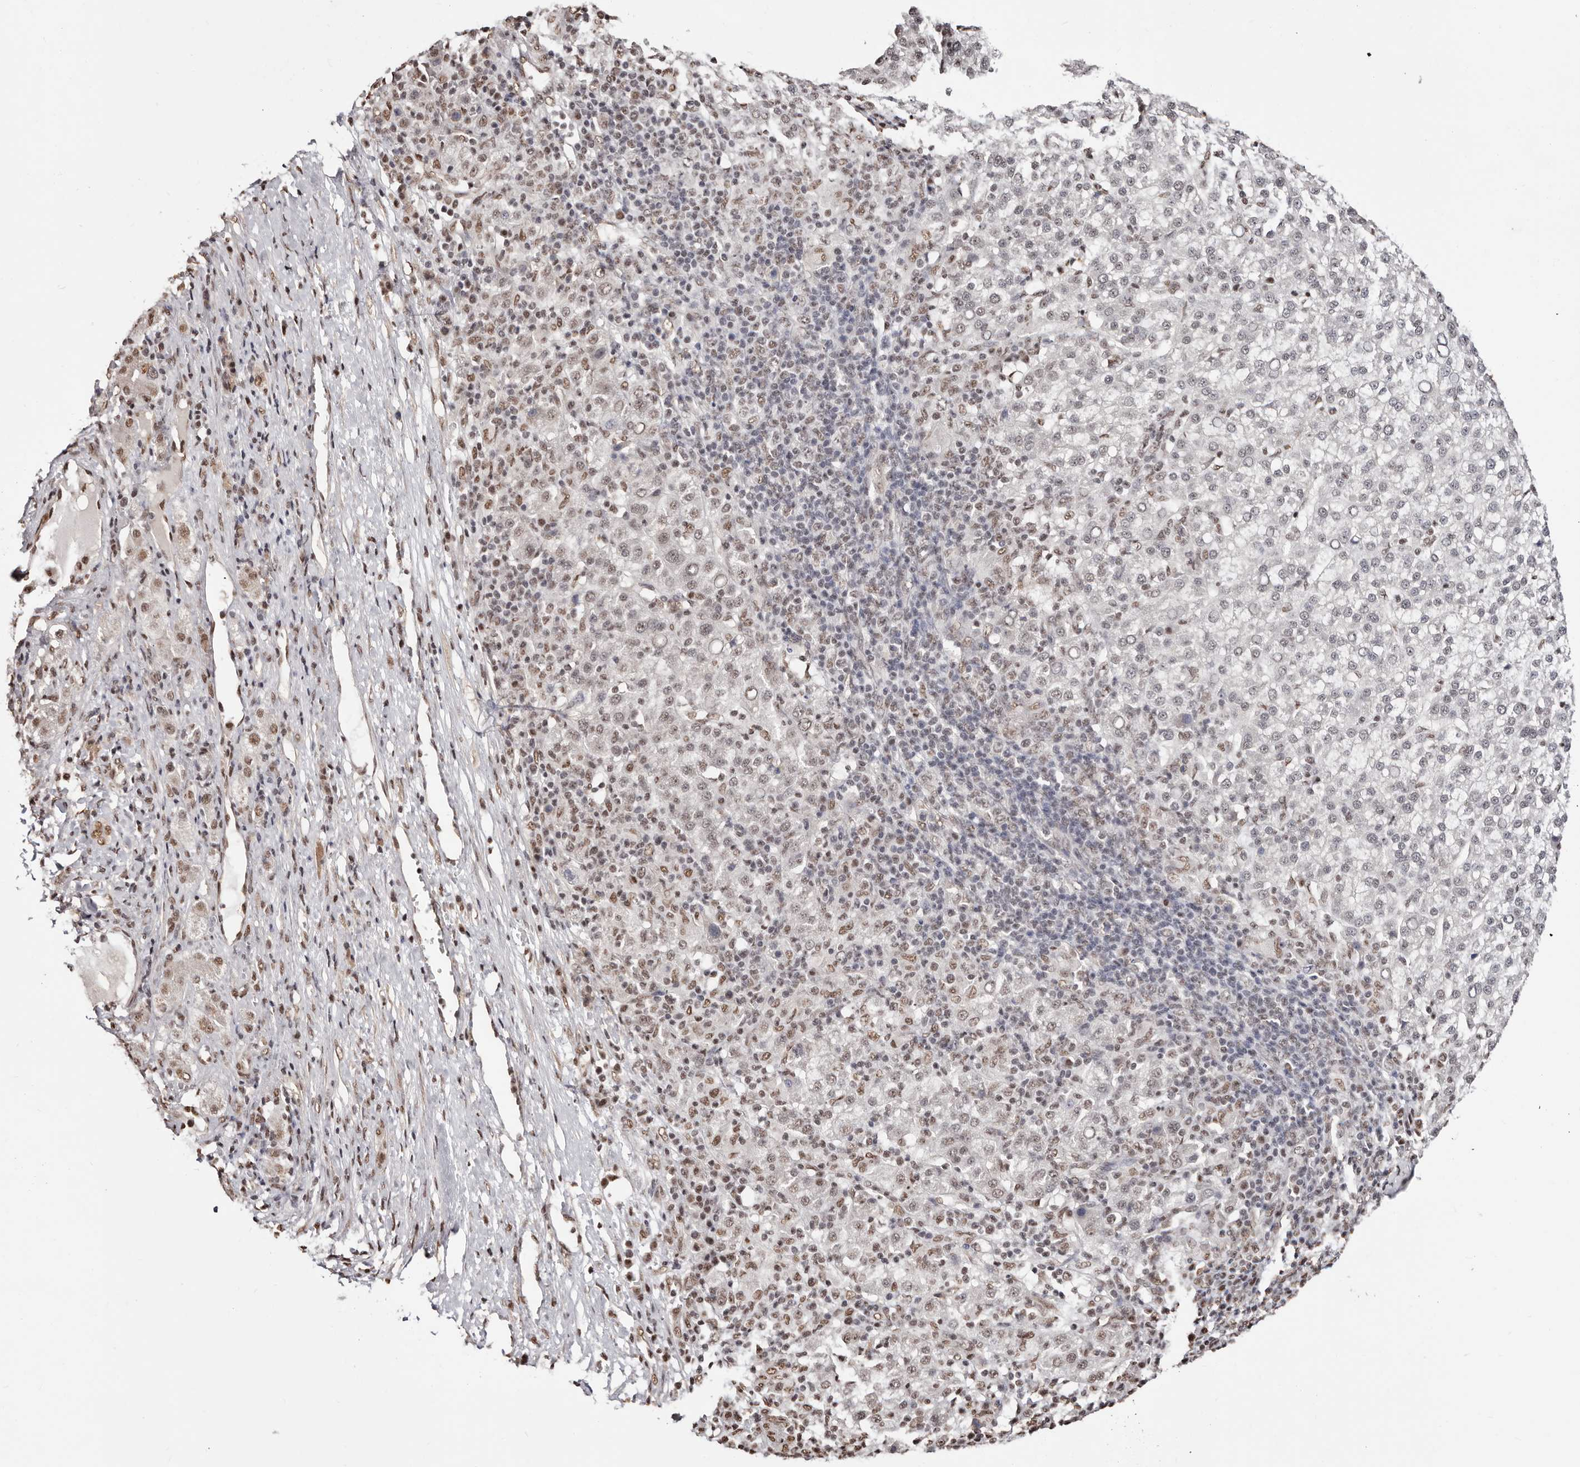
{"staining": {"intensity": "weak", "quantity": "25%-75%", "location": "nuclear"}, "tissue": "liver cancer", "cell_type": "Tumor cells", "image_type": "cancer", "snomed": [{"axis": "morphology", "description": "Carcinoma, Hepatocellular, NOS"}, {"axis": "topography", "description": "Liver"}], "caption": "IHC histopathology image of liver cancer stained for a protein (brown), which displays low levels of weak nuclear staining in about 25%-75% of tumor cells.", "gene": "BICRAL", "patient": {"sex": "female", "age": 58}}